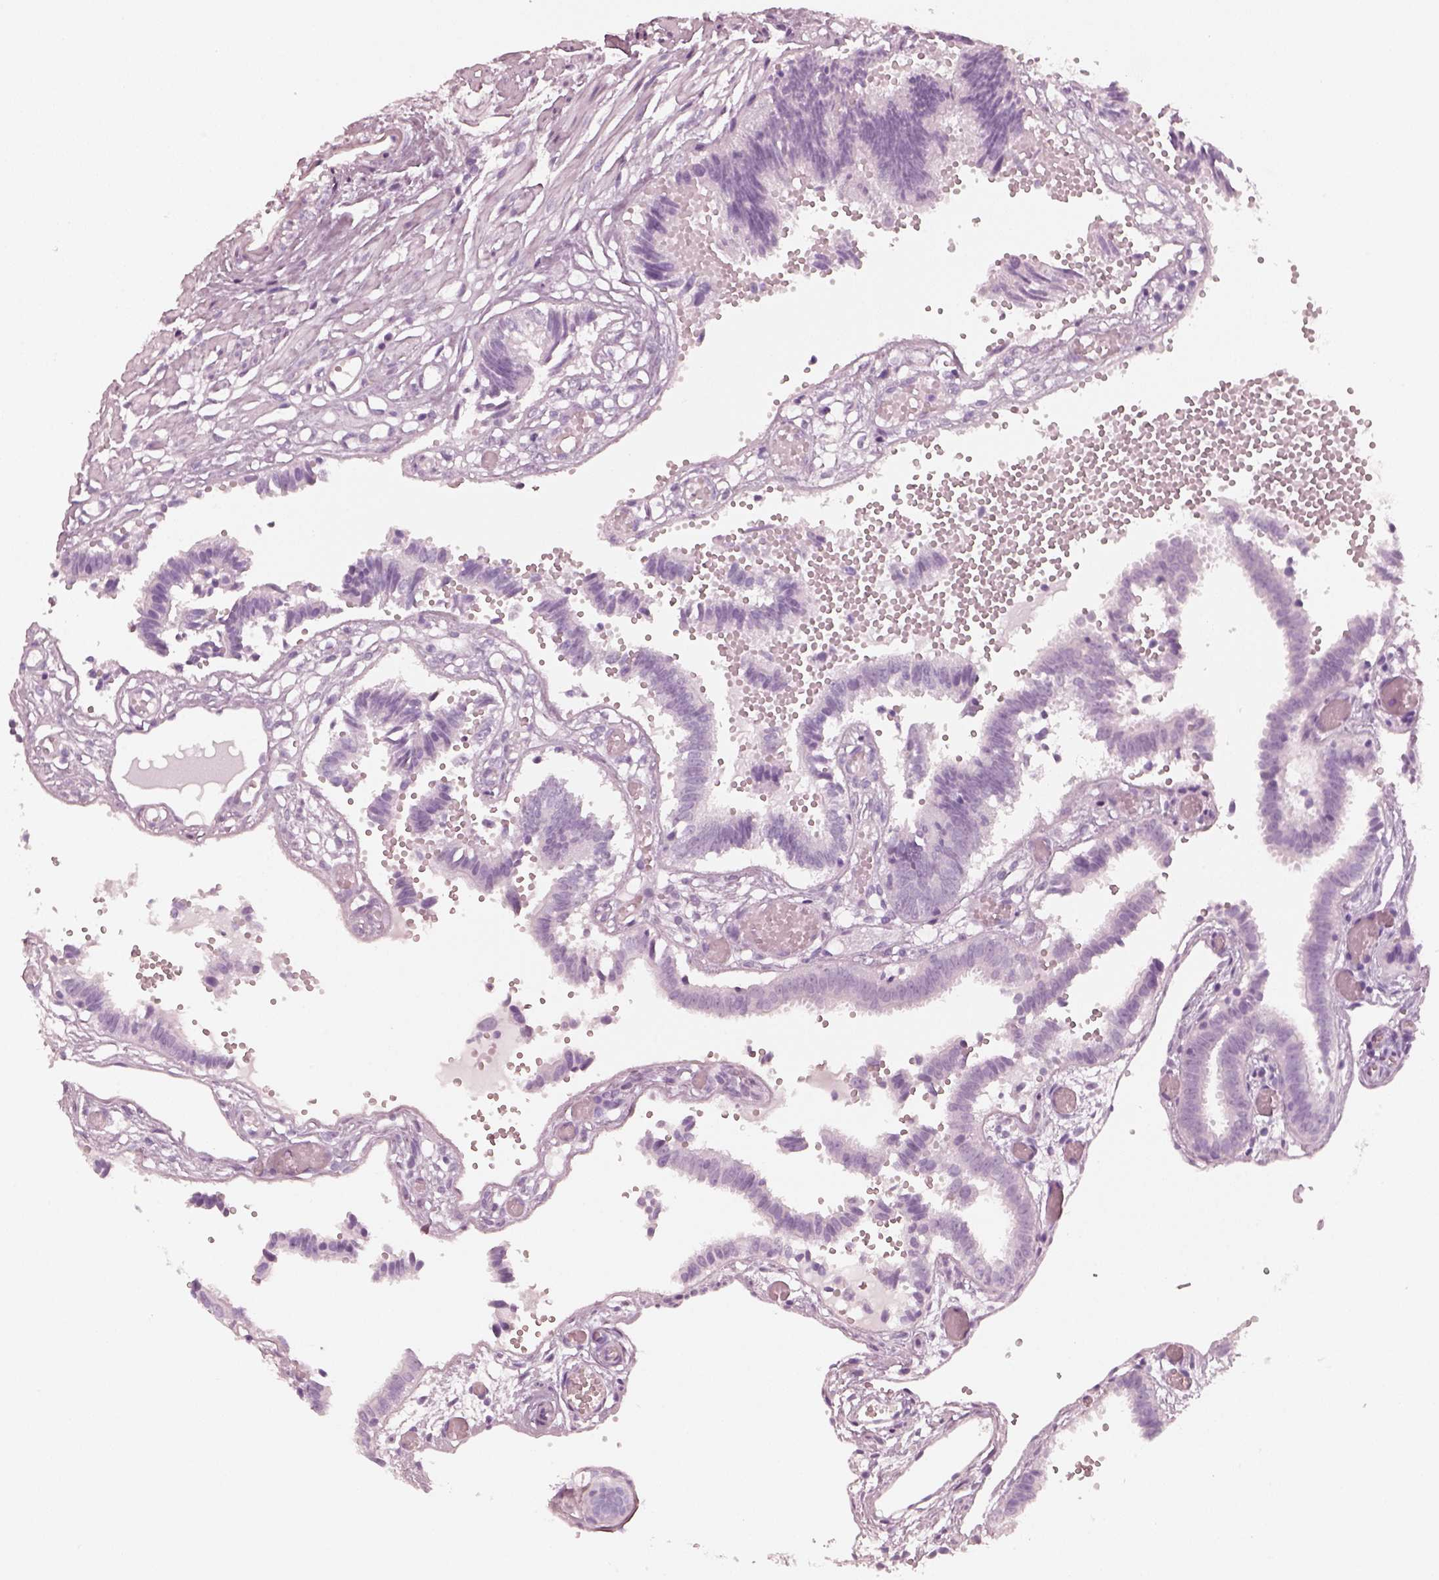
{"staining": {"intensity": "negative", "quantity": "none", "location": "none"}, "tissue": "fallopian tube", "cell_type": "Glandular cells", "image_type": "normal", "snomed": [{"axis": "morphology", "description": "Normal tissue, NOS"}, {"axis": "topography", "description": "Fallopian tube"}], "caption": "Immunohistochemical staining of unremarkable human fallopian tube exhibits no significant expression in glandular cells.", "gene": "R3HDML", "patient": {"sex": "female", "age": 37}}